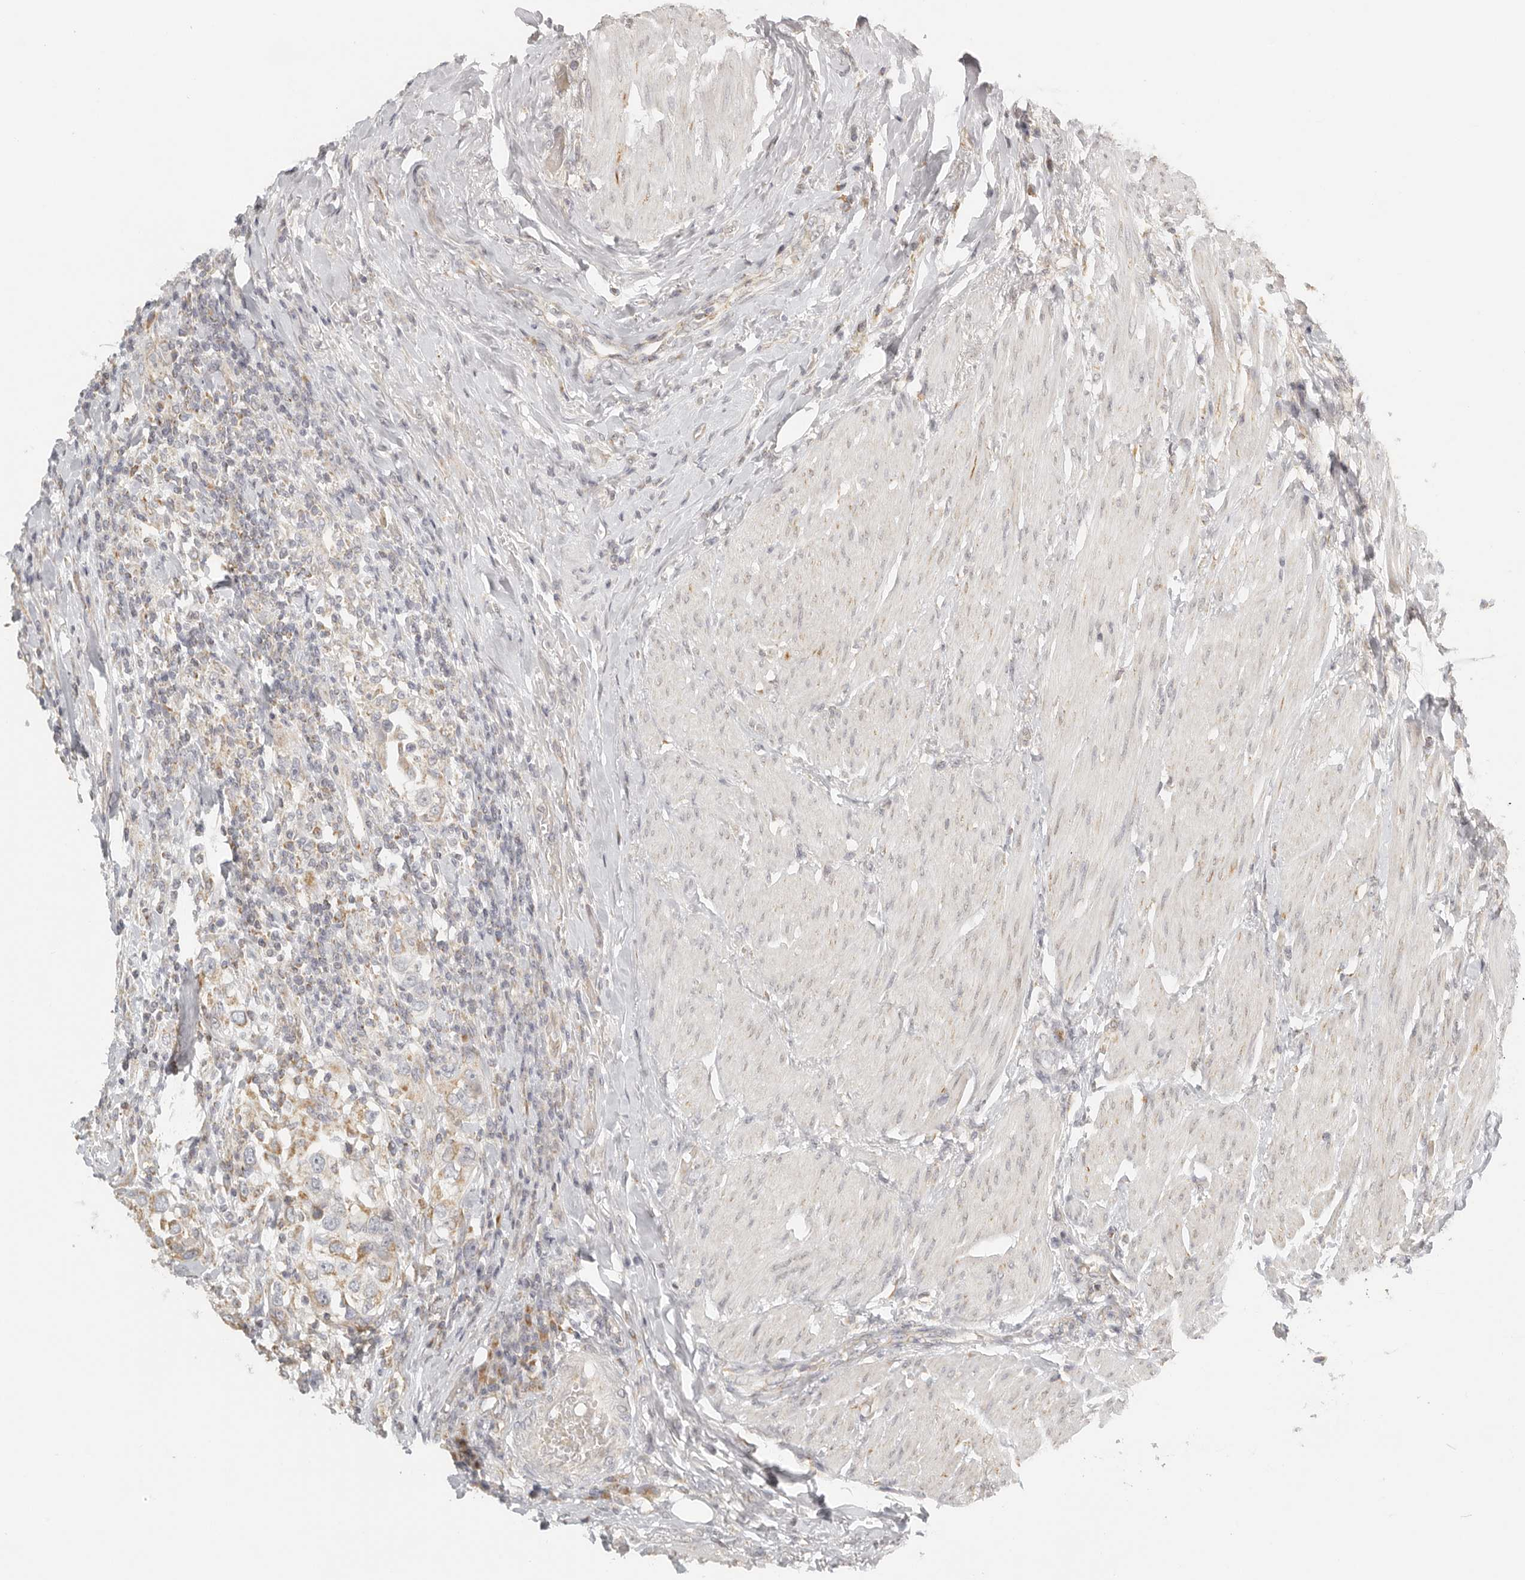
{"staining": {"intensity": "moderate", "quantity": ">75%", "location": "cytoplasmic/membranous"}, "tissue": "urothelial cancer", "cell_type": "Tumor cells", "image_type": "cancer", "snomed": [{"axis": "morphology", "description": "Urothelial carcinoma, High grade"}, {"axis": "topography", "description": "Urinary bladder"}], "caption": "Approximately >75% of tumor cells in human high-grade urothelial carcinoma reveal moderate cytoplasmic/membranous protein expression as visualized by brown immunohistochemical staining.", "gene": "KDF1", "patient": {"sex": "female", "age": 80}}